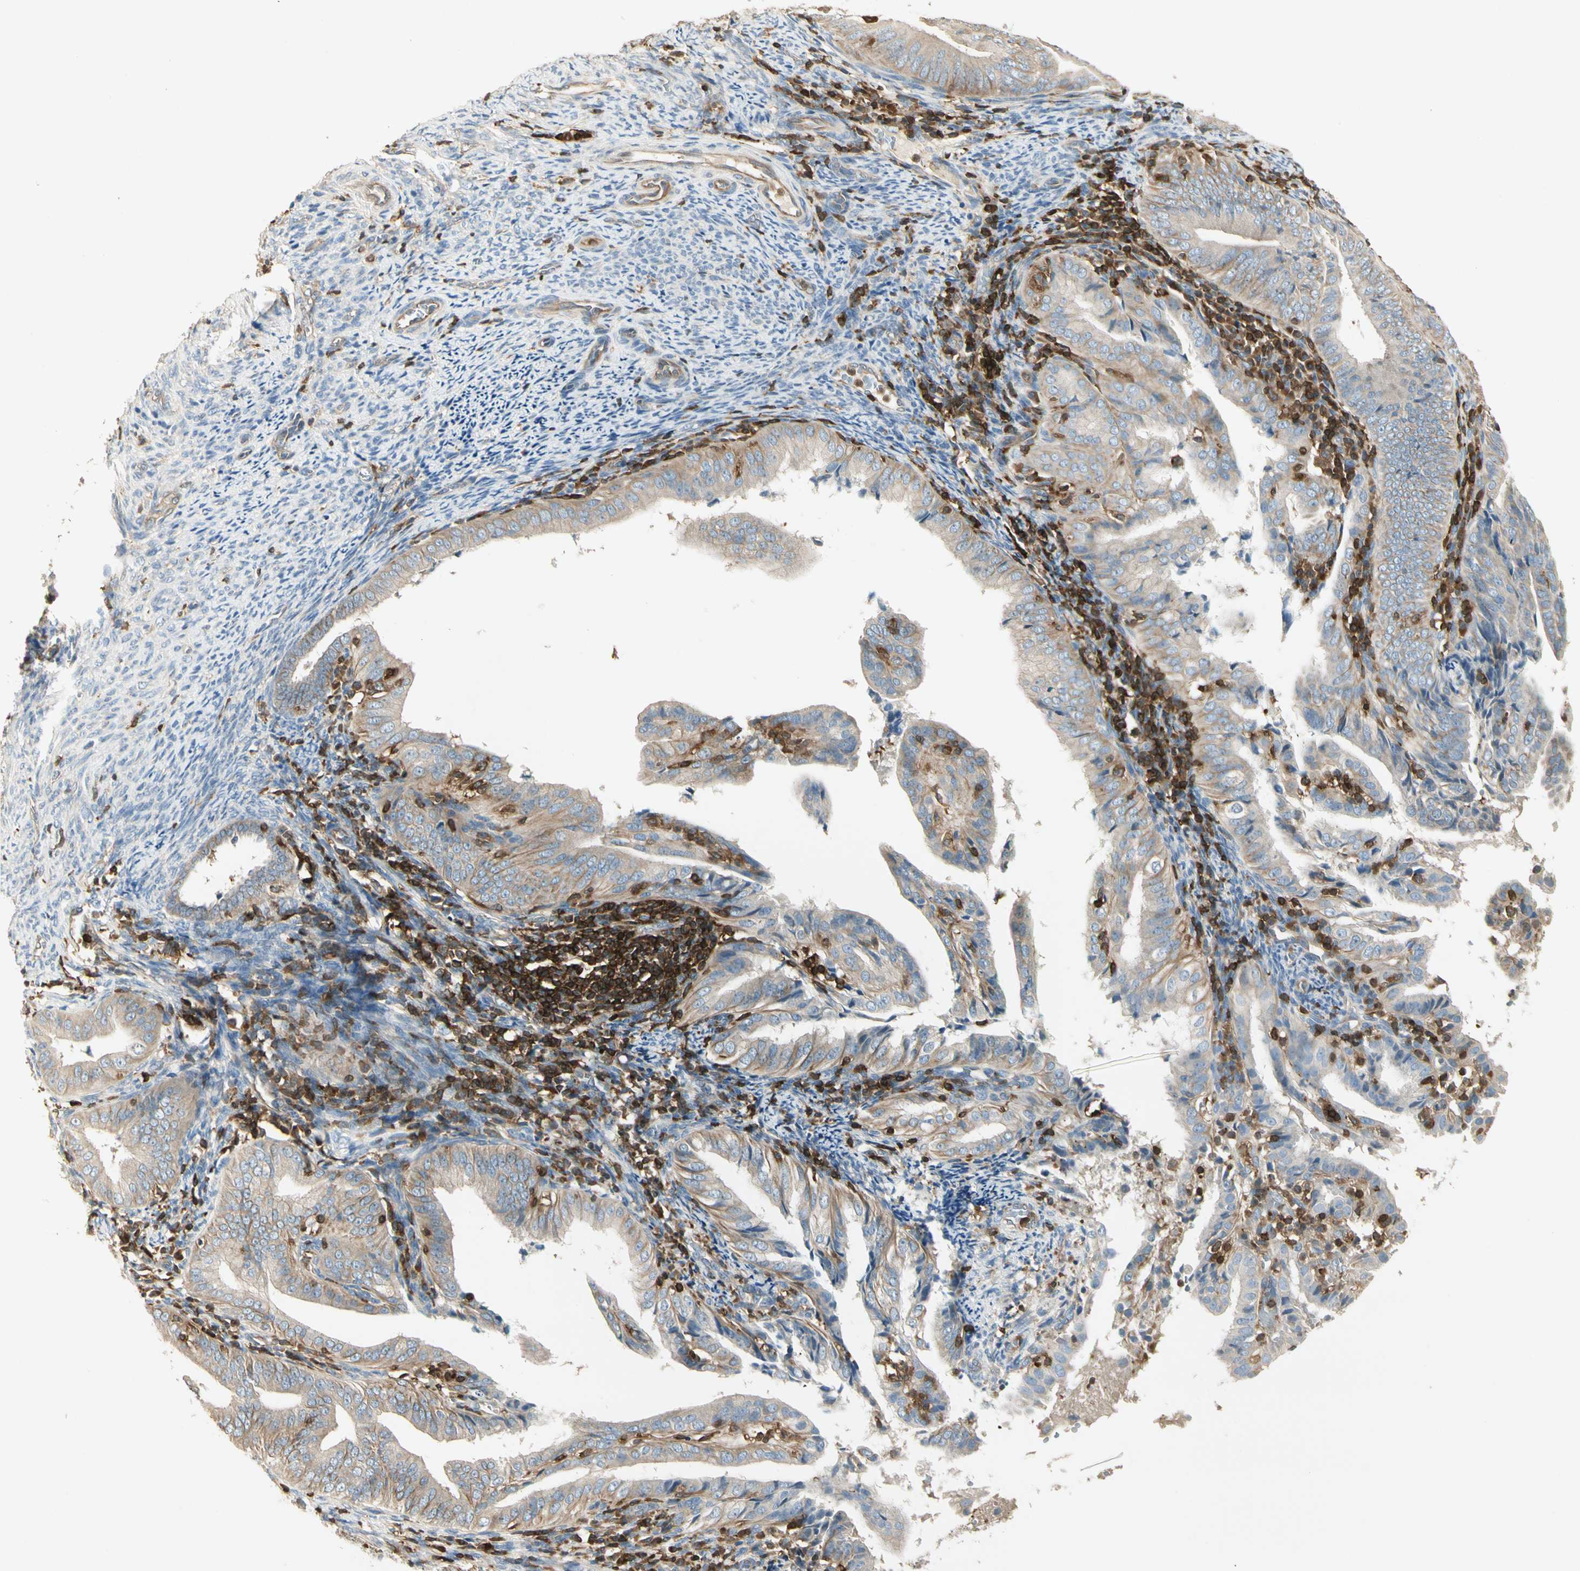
{"staining": {"intensity": "weak", "quantity": ">75%", "location": "cytoplasmic/membranous"}, "tissue": "endometrial cancer", "cell_type": "Tumor cells", "image_type": "cancer", "snomed": [{"axis": "morphology", "description": "Adenocarcinoma, NOS"}, {"axis": "topography", "description": "Endometrium"}], "caption": "A micrograph showing weak cytoplasmic/membranous positivity in approximately >75% of tumor cells in adenocarcinoma (endometrial), as visualized by brown immunohistochemical staining.", "gene": "CRLF3", "patient": {"sex": "female", "age": 58}}